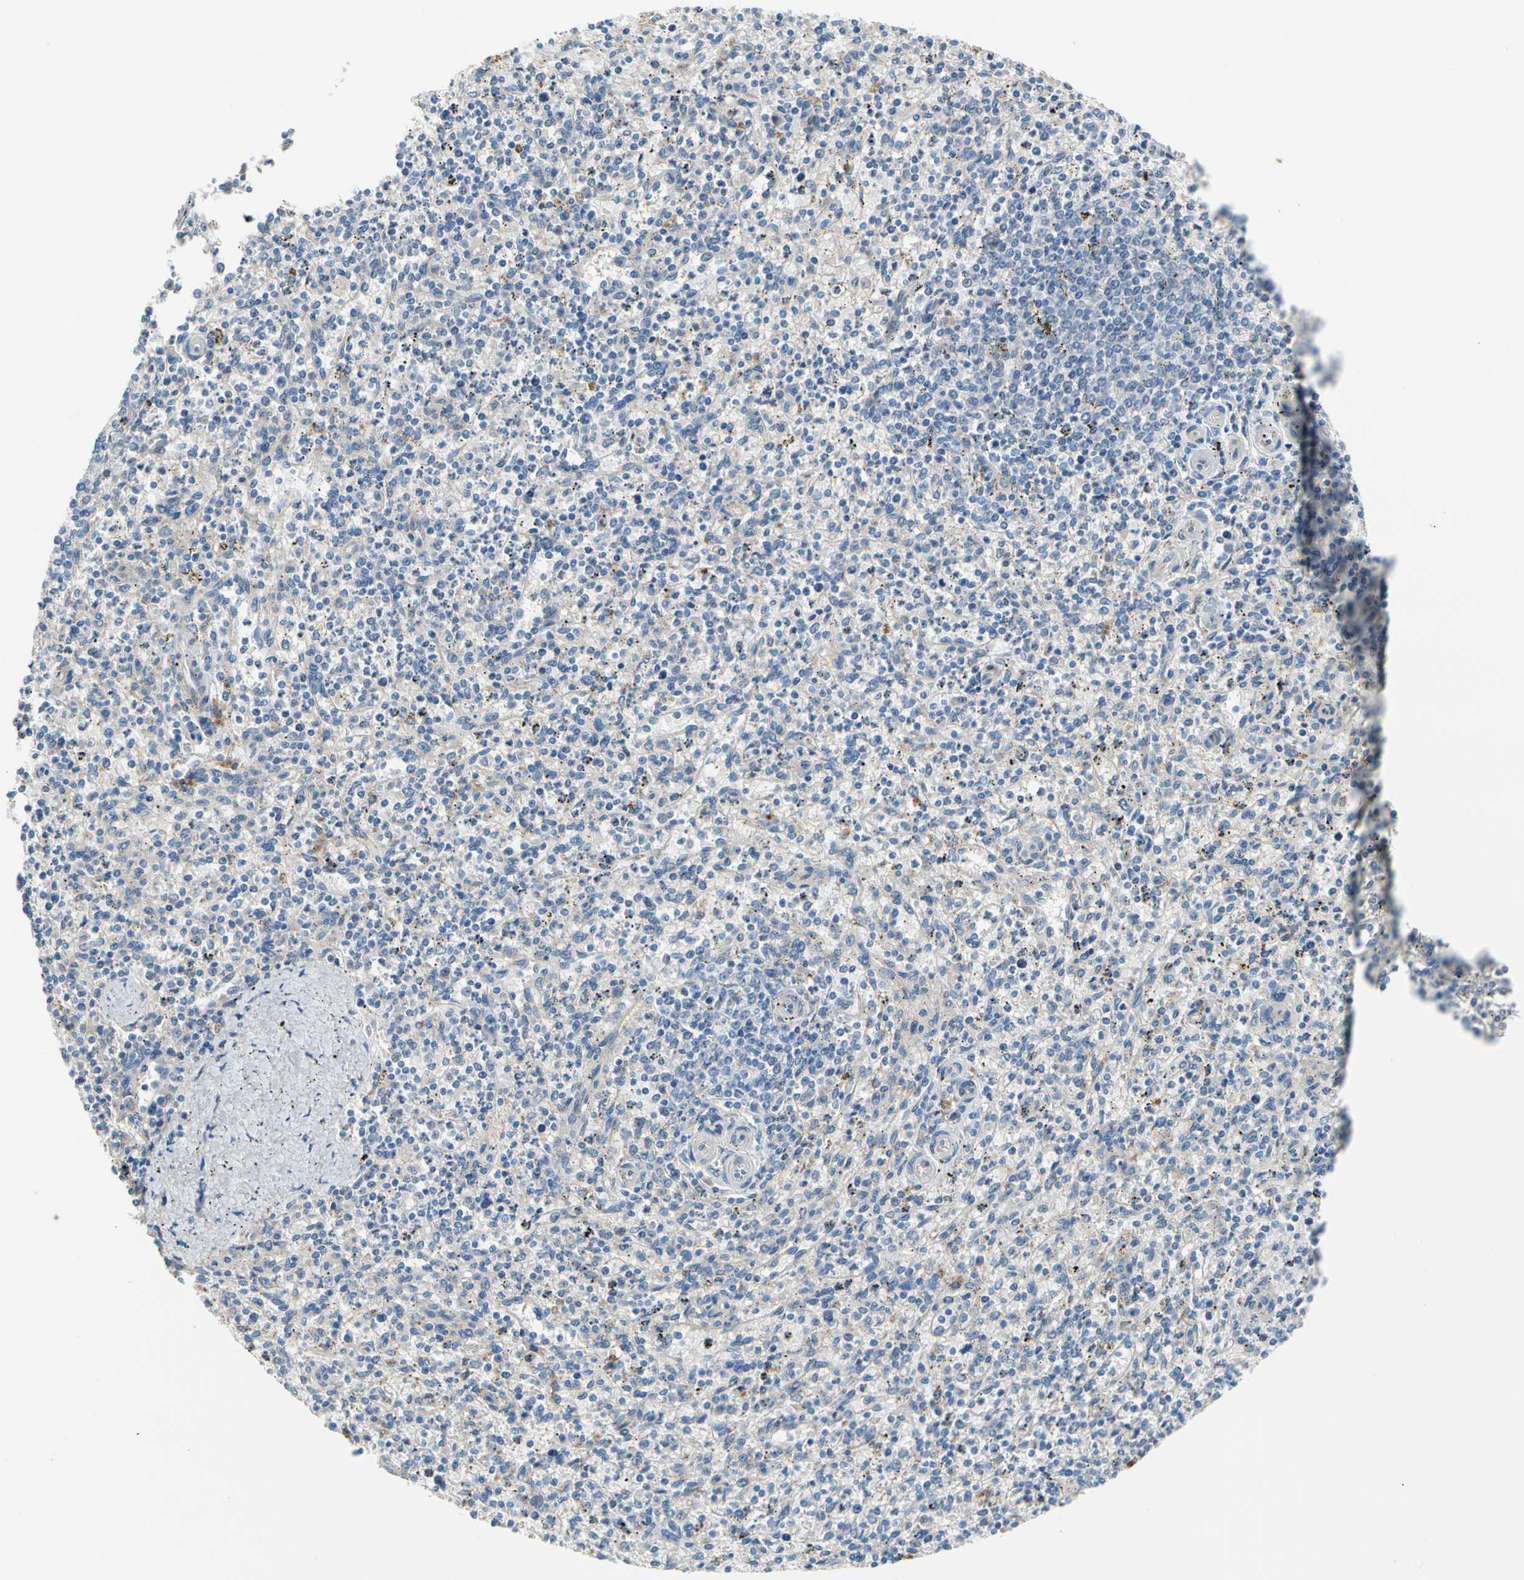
{"staining": {"intensity": "weak", "quantity": "<25%", "location": "cytoplasmic/membranous"}, "tissue": "spleen", "cell_type": "Cells in red pulp", "image_type": "normal", "snomed": [{"axis": "morphology", "description": "Normal tissue, NOS"}, {"axis": "topography", "description": "Spleen"}], "caption": "High magnification brightfield microscopy of benign spleen stained with DAB (brown) and counterstained with hematoxylin (blue): cells in red pulp show no significant expression.", "gene": "ENTREP3", "patient": {"sex": "male", "age": 72}}